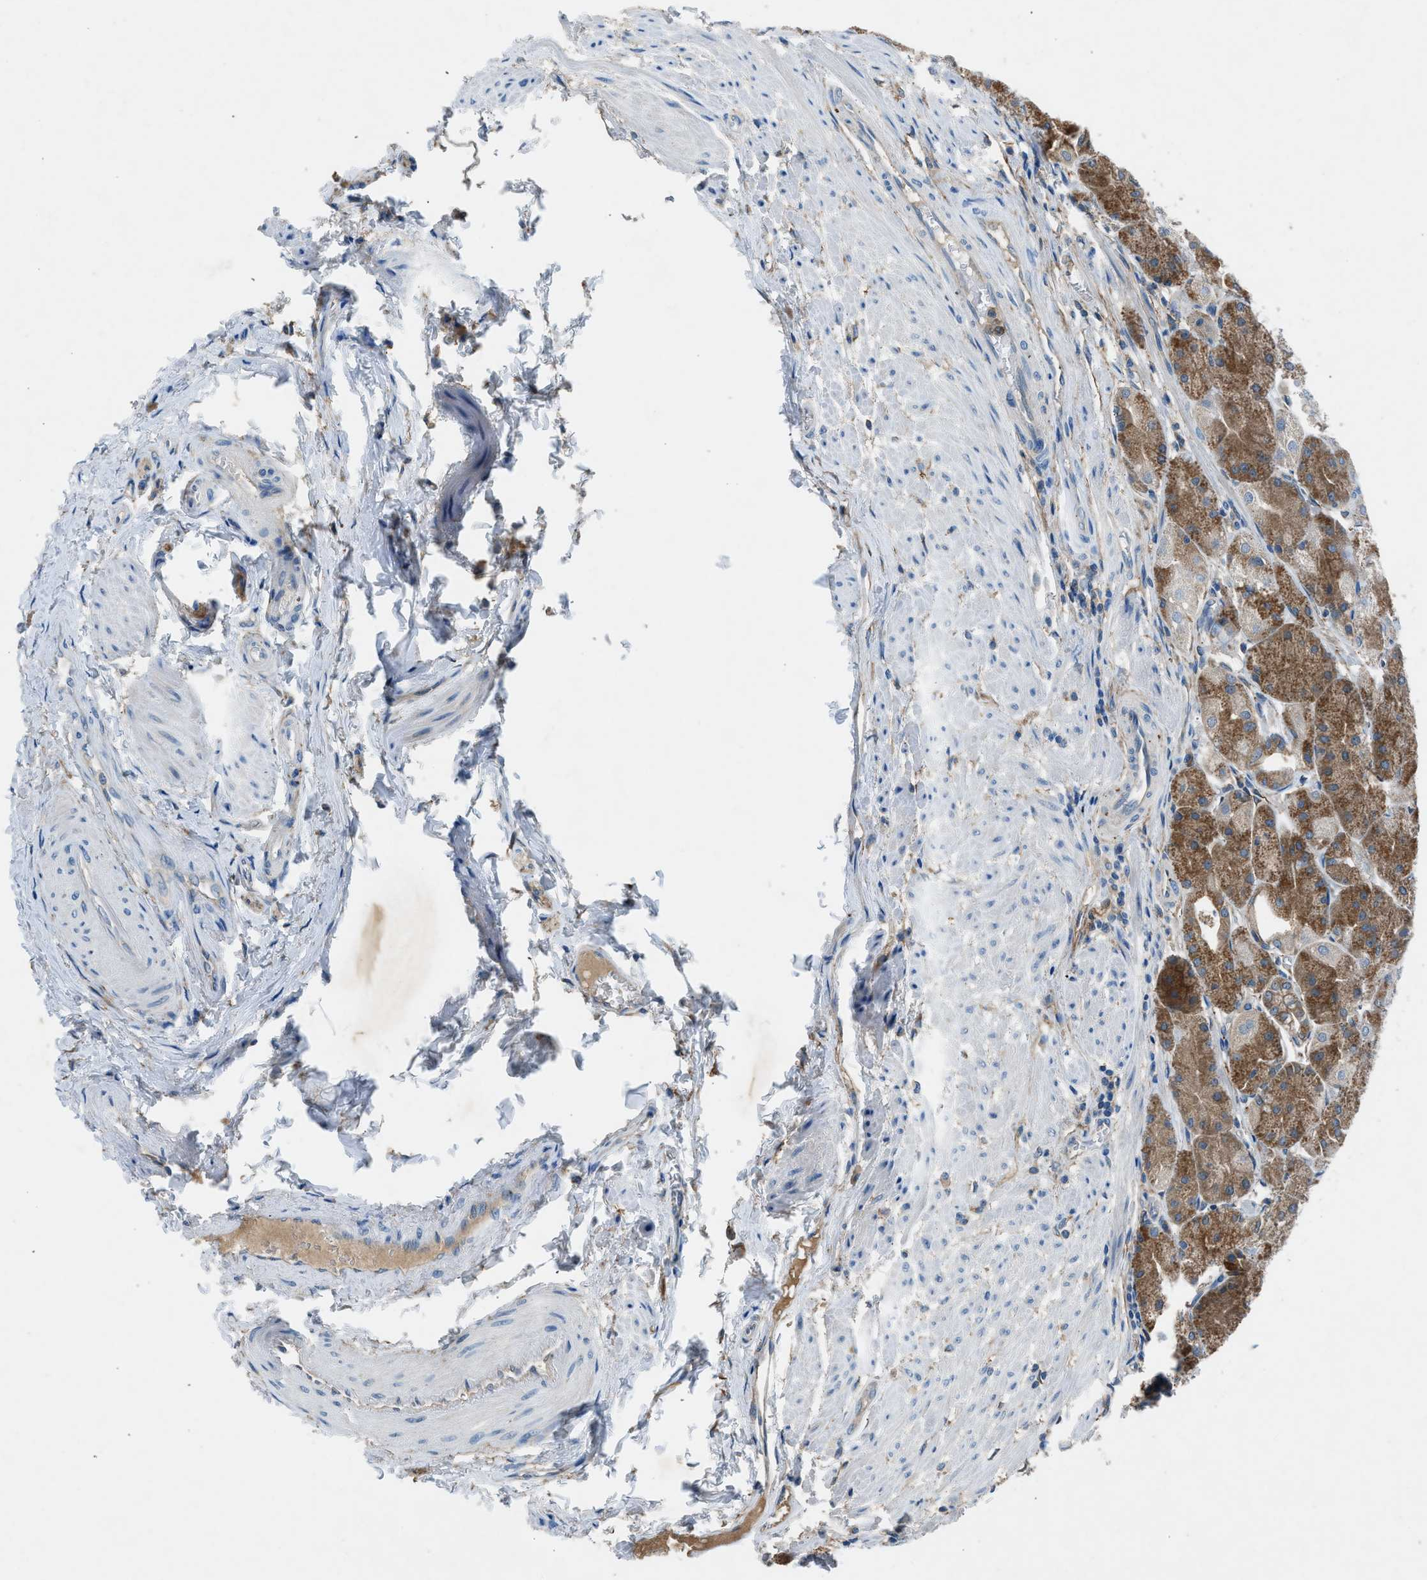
{"staining": {"intensity": "moderate", "quantity": ">75%", "location": "cytoplasmic/membranous"}, "tissue": "stomach", "cell_type": "Glandular cells", "image_type": "normal", "snomed": [{"axis": "morphology", "description": "Normal tissue, NOS"}, {"axis": "topography", "description": "Stomach, upper"}], "caption": "IHC (DAB (3,3'-diaminobenzidine)) staining of normal stomach exhibits moderate cytoplasmic/membranous protein expression in approximately >75% of glandular cells.", "gene": "BMP1", "patient": {"sex": "male", "age": 72}}